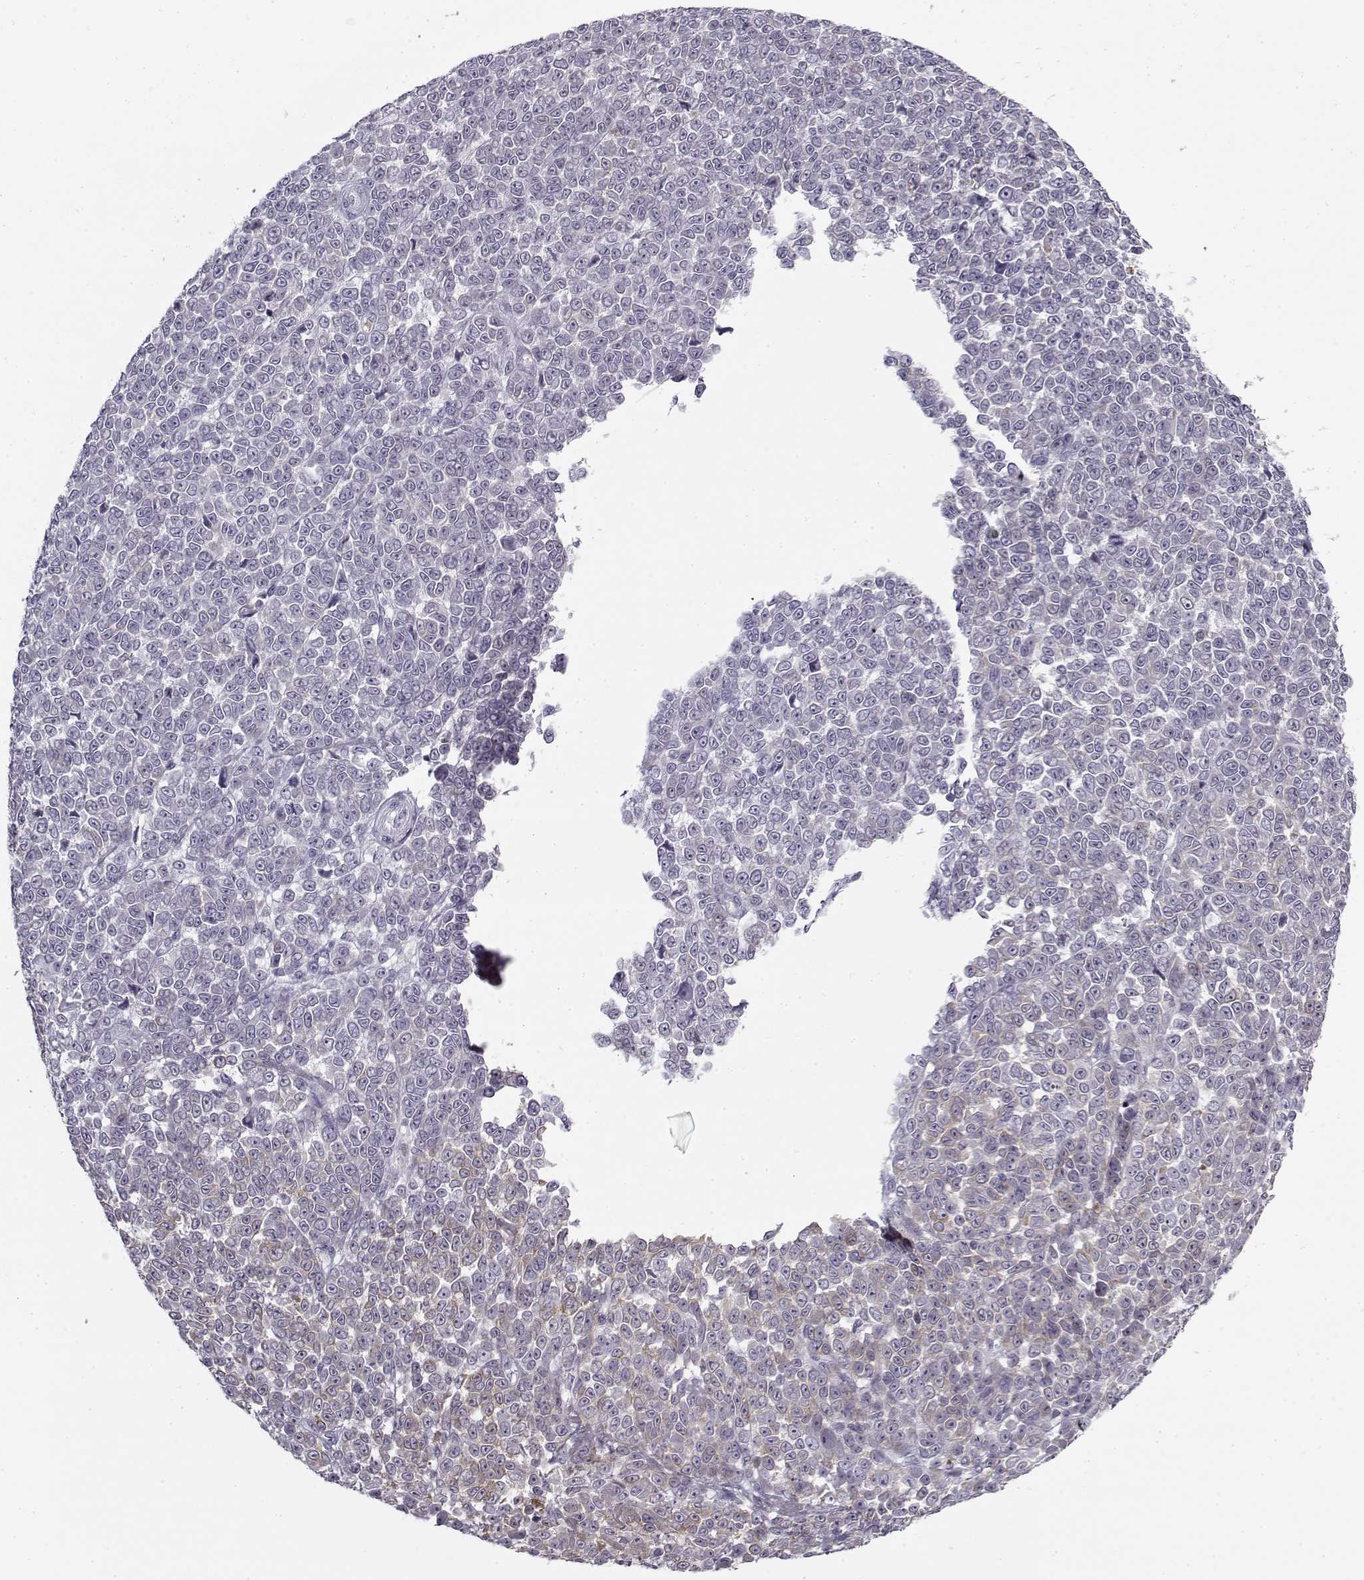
{"staining": {"intensity": "negative", "quantity": "none", "location": "none"}, "tissue": "melanoma", "cell_type": "Tumor cells", "image_type": "cancer", "snomed": [{"axis": "morphology", "description": "Malignant melanoma, NOS"}, {"axis": "topography", "description": "Skin"}], "caption": "High magnification brightfield microscopy of melanoma stained with DAB (brown) and counterstained with hematoxylin (blue): tumor cells show no significant staining.", "gene": "SNCA", "patient": {"sex": "female", "age": 95}}